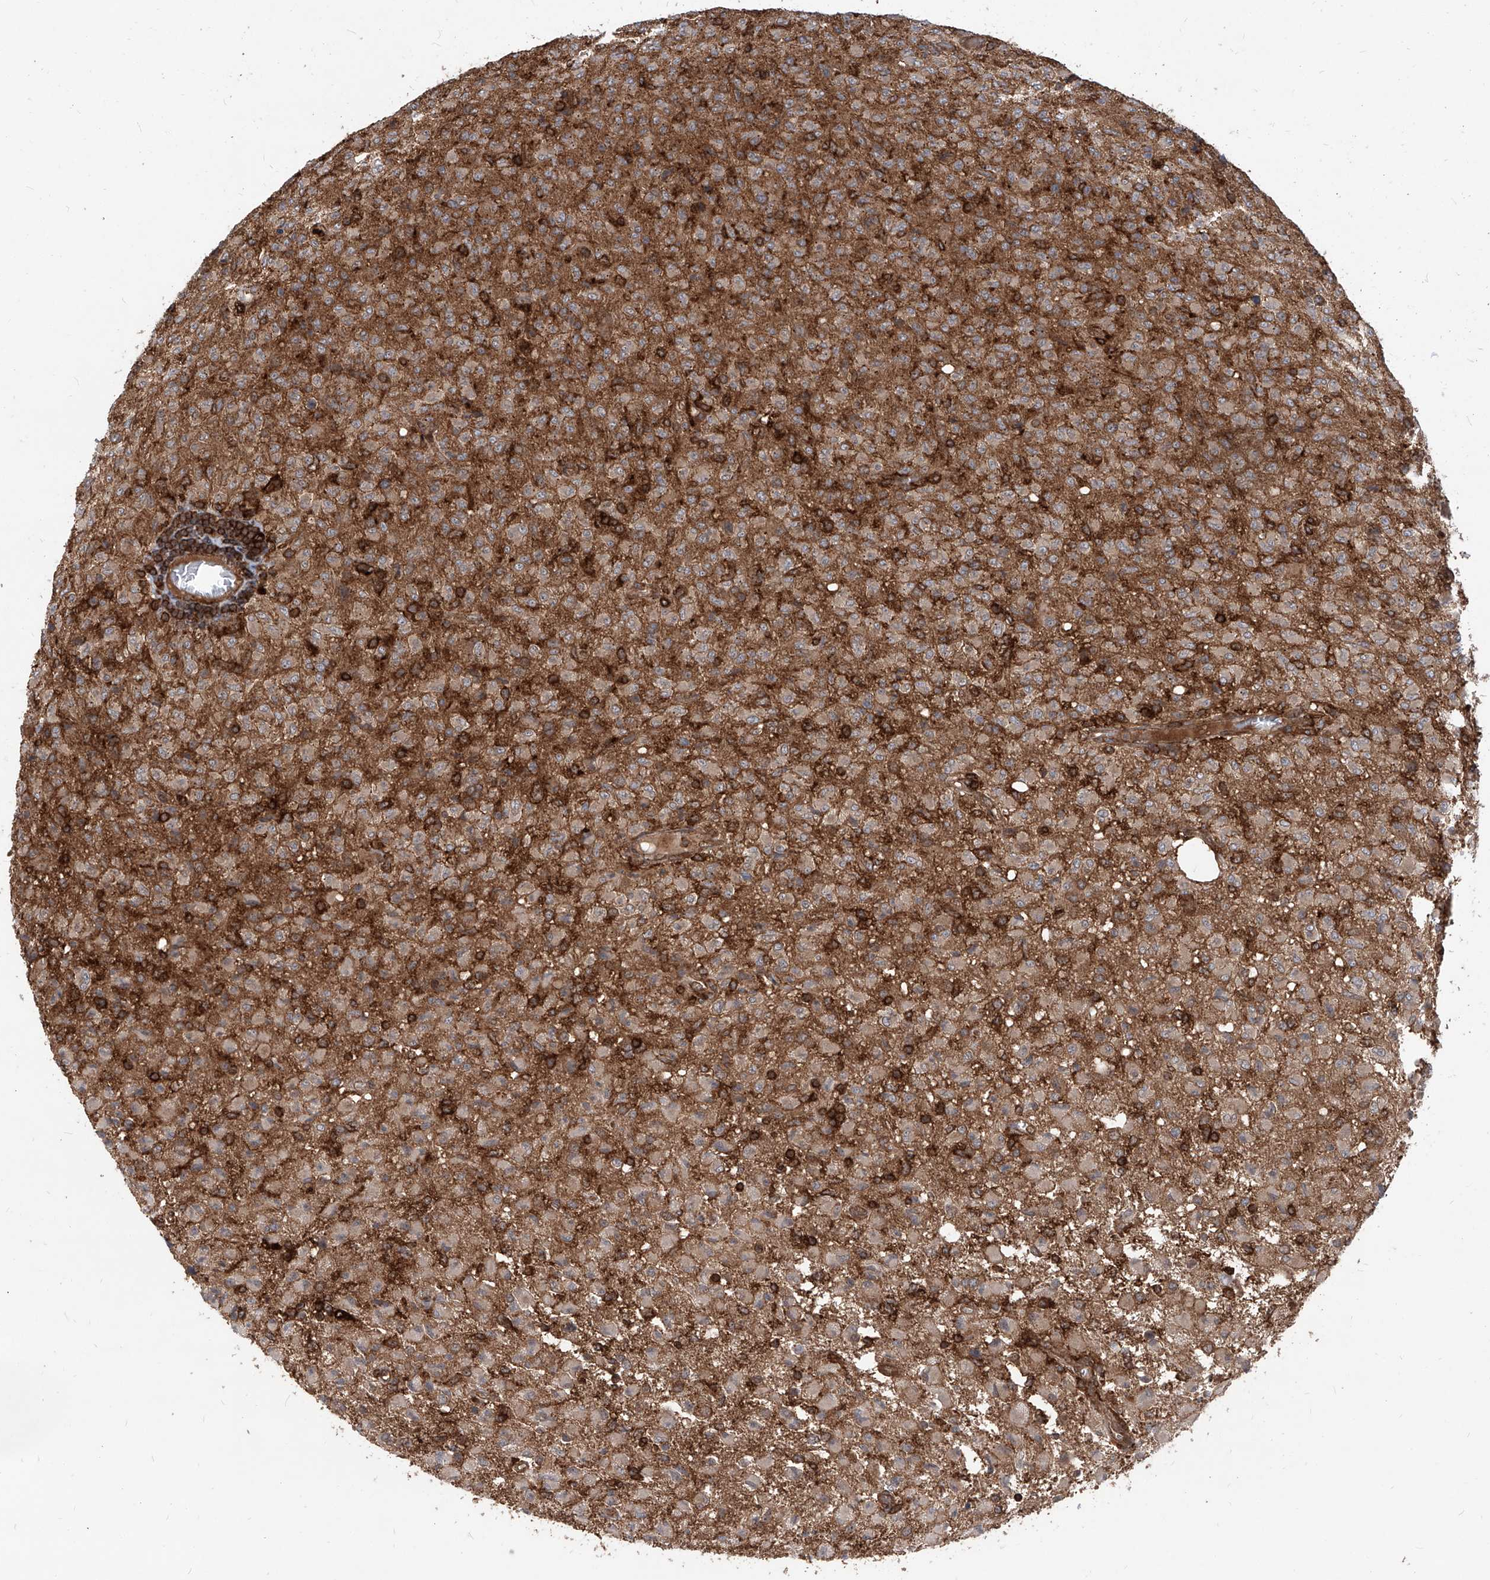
{"staining": {"intensity": "moderate", "quantity": ">75%", "location": "cytoplasmic/membranous"}, "tissue": "glioma", "cell_type": "Tumor cells", "image_type": "cancer", "snomed": [{"axis": "morphology", "description": "Glioma, malignant, High grade"}, {"axis": "topography", "description": "Brain"}], "caption": "Immunohistochemical staining of human glioma shows moderate cytoplasmic/membranous protein staining in approximately >75% of tumor cells. (DAB (3,3'-diaminobenzidine) IHC with brightfield microscopy, high magnification).", "gene": "MAGED2", "patient": {"sex": "female", "age": 57}}